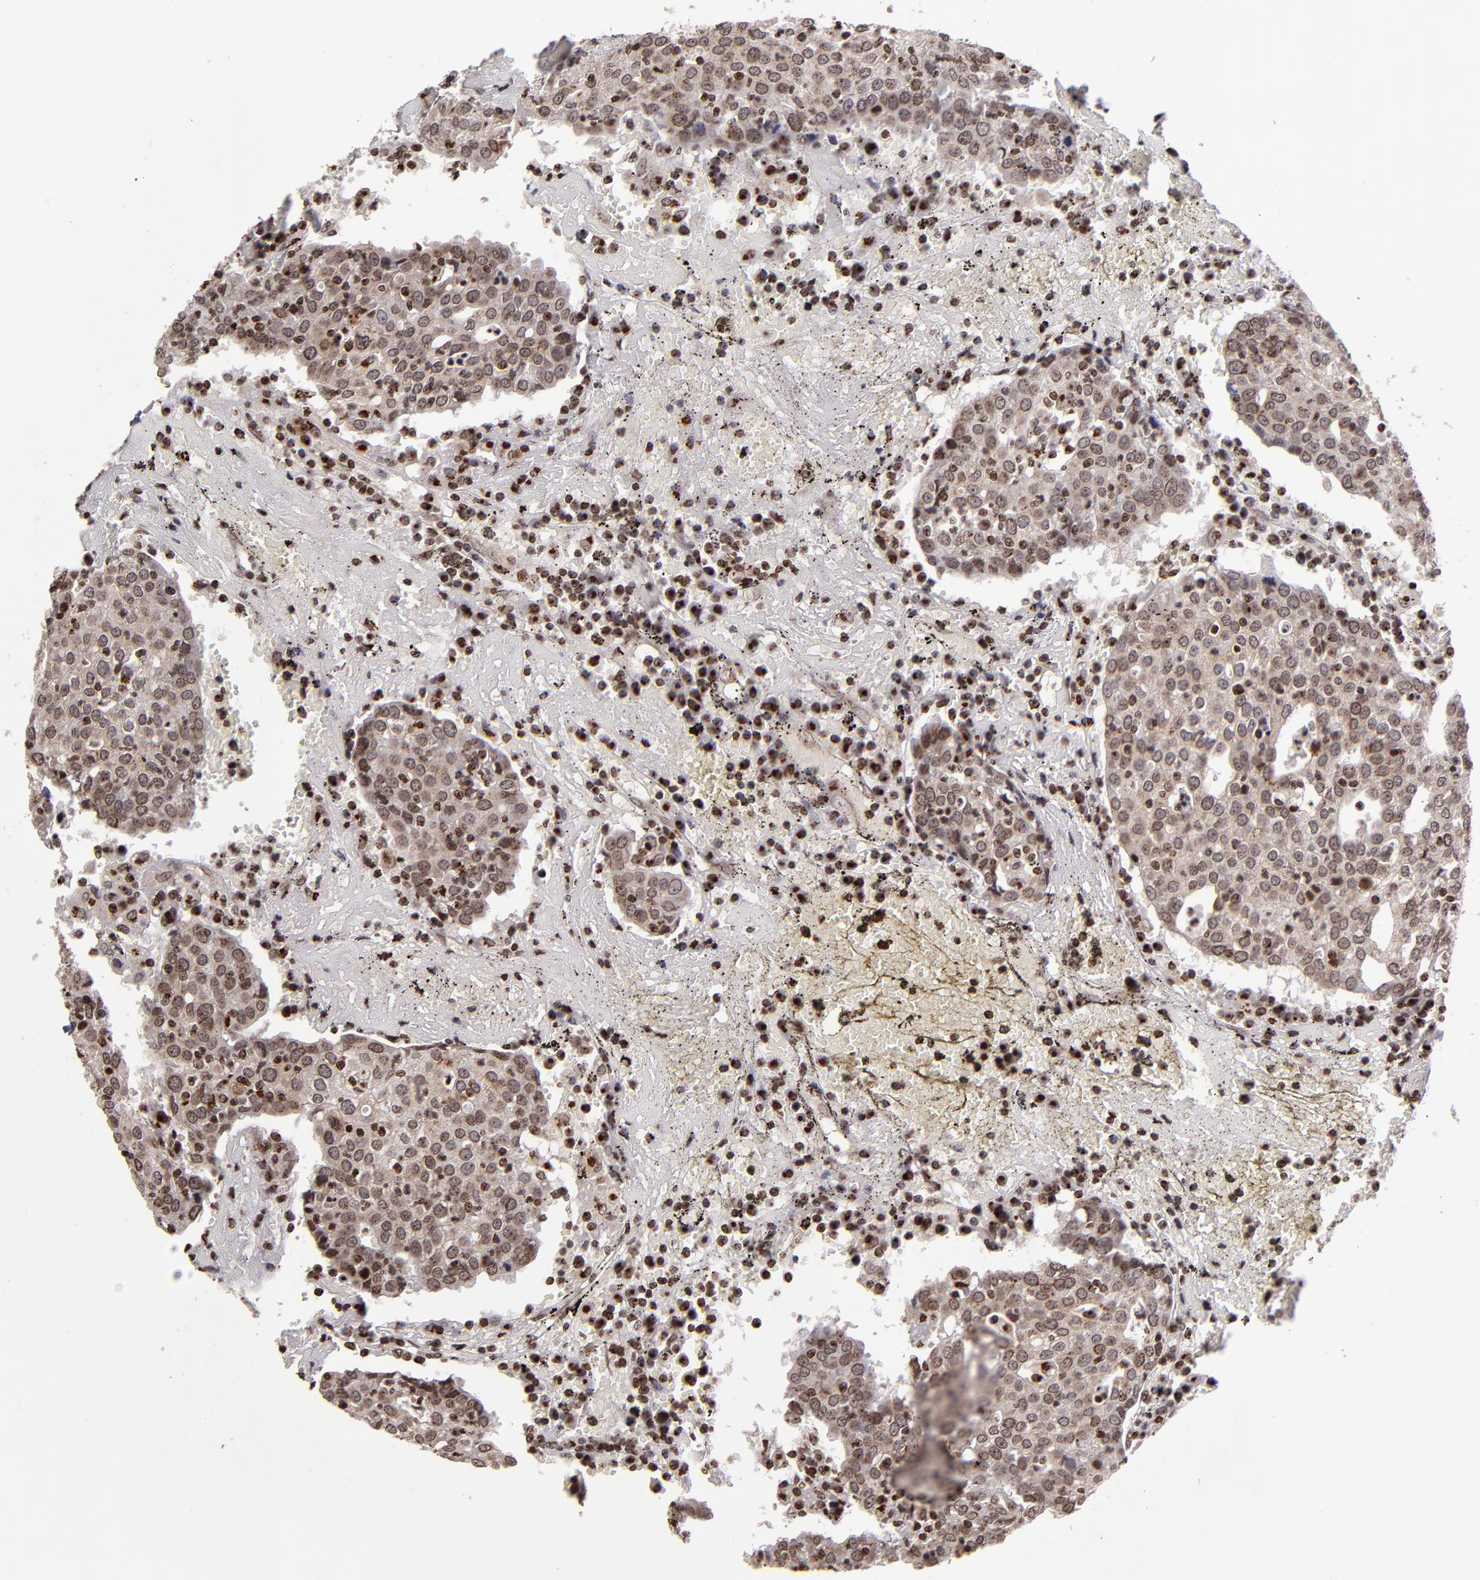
{"staining": {"intensity": "moderate", "quantity": ">75%", "location": "cytoplasmic/membranous,nuclear"}, "tissue": "head and neck cancer", "cell_type": "Tumor cells", "image_type": "cancer", "snomed": [{"axis": "morphology", "description": "Adenocarcinoma, NOS"}, {"axis": "topography", "description": "Salivary gland"}, {"axis": "topography", "description": "Head-Neck"}], "caption": "Immunohistochemical staining of head and neck adenocarcinoma reveals medium levels of moderate cytoplasmic/membranous and nuclear expression in approximately >75% of tumor cells.", "gene": "CSDC2", "patient": {"sex": "female", "age": 65}}